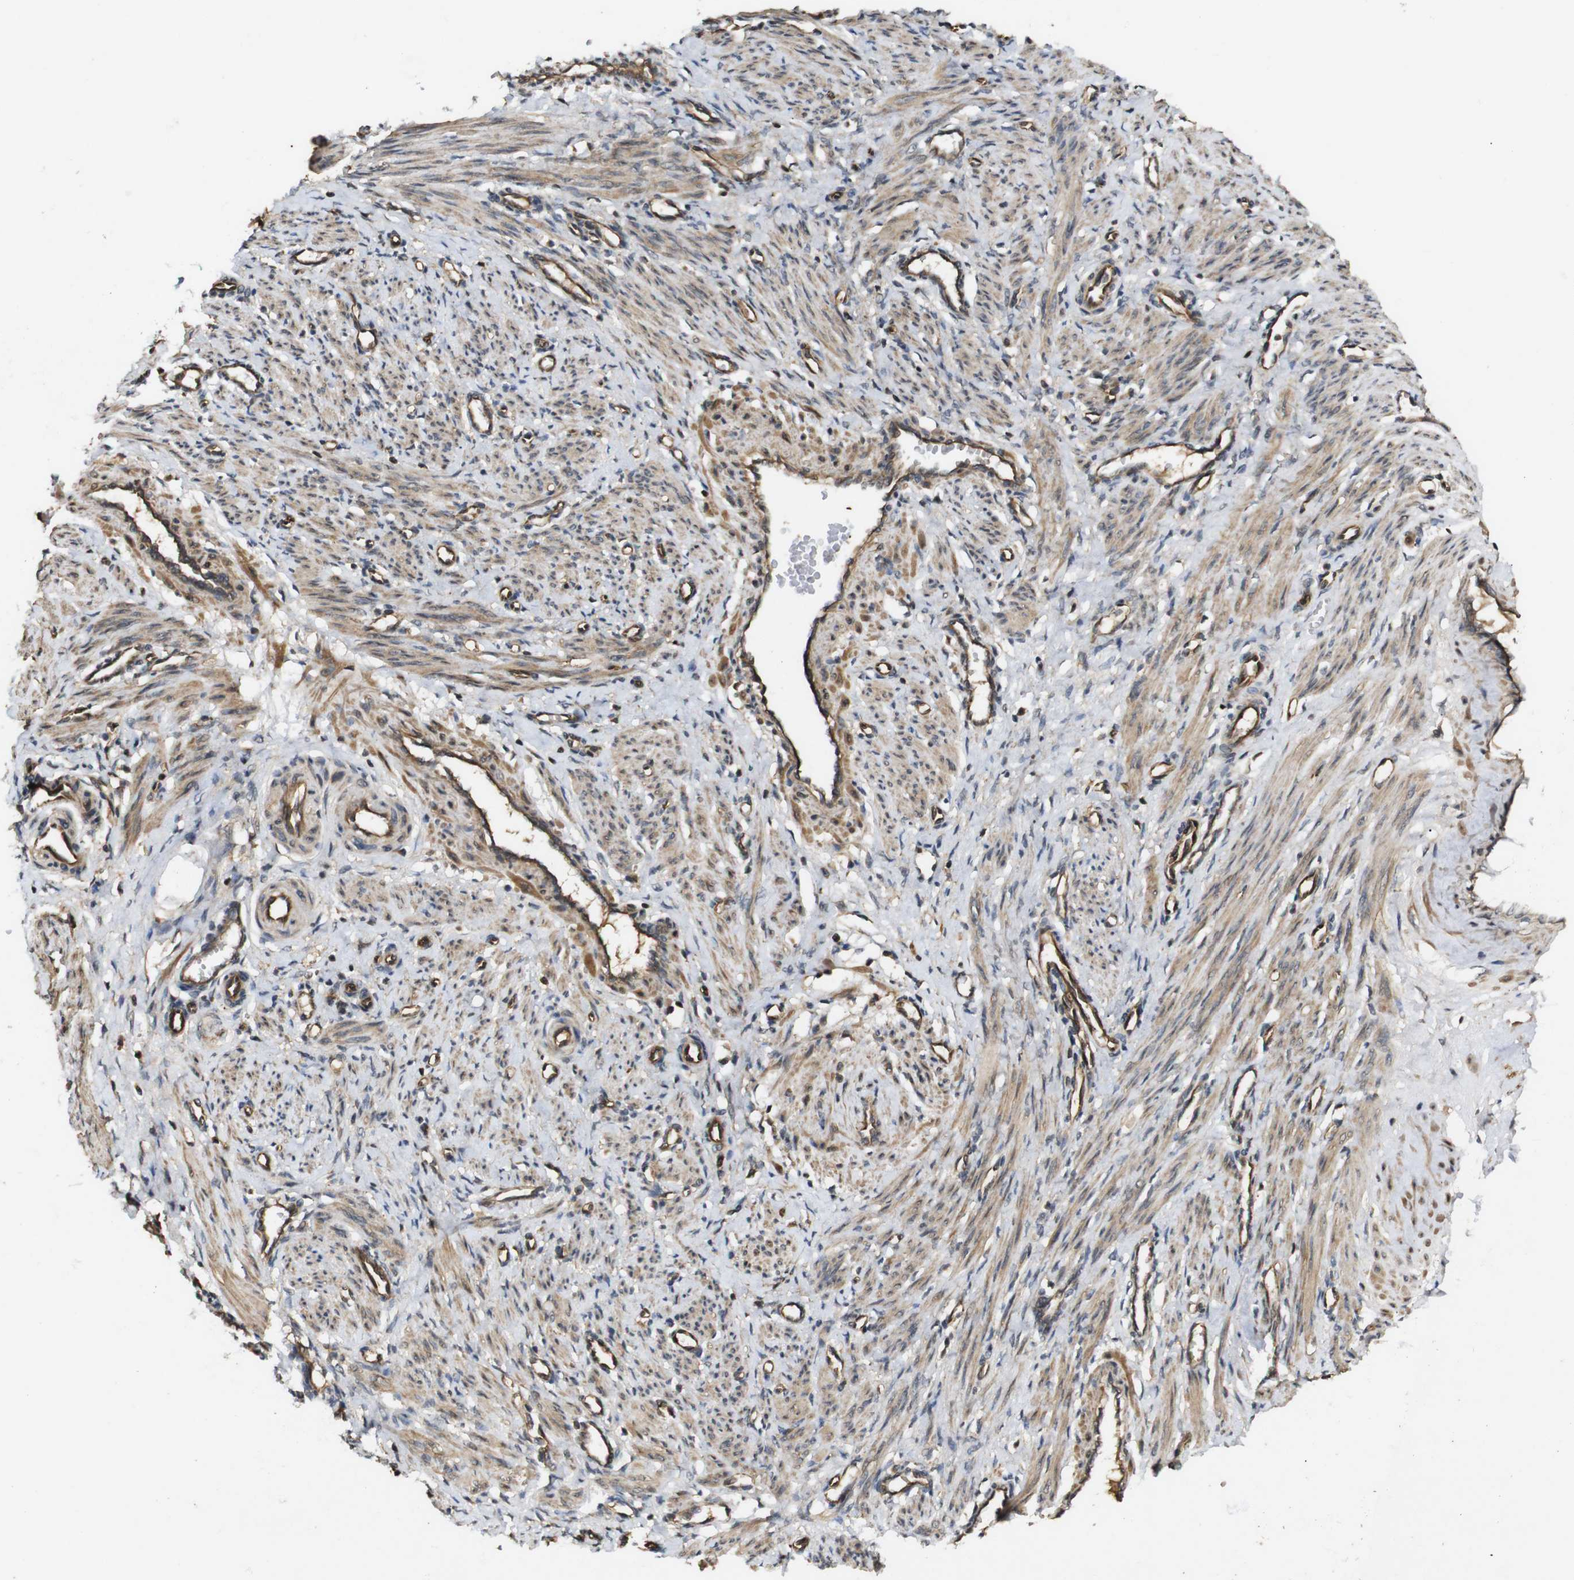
{"staining": {"intensity": "moderate", "quantity": ">75%", "location": "cytoplasmic/membranous"}, "tissue": "smooth muscle", "cell_type": "Smooth muscle cells", "image_type": "normal", "snomed": [{"axis": "morphology", "description": "Normal tissue, NOS"}, {"axis": "topography", "description": "Endometrium"}], "caption": "Immunohistochemical staining of normal smooth muscle exhibits moderate cytoplasmic/membranous protein positivity in approximately >75% of smooth muscle cells.", "gene": "RIPK1", "patient": {"sex": "female", "age": 33}}